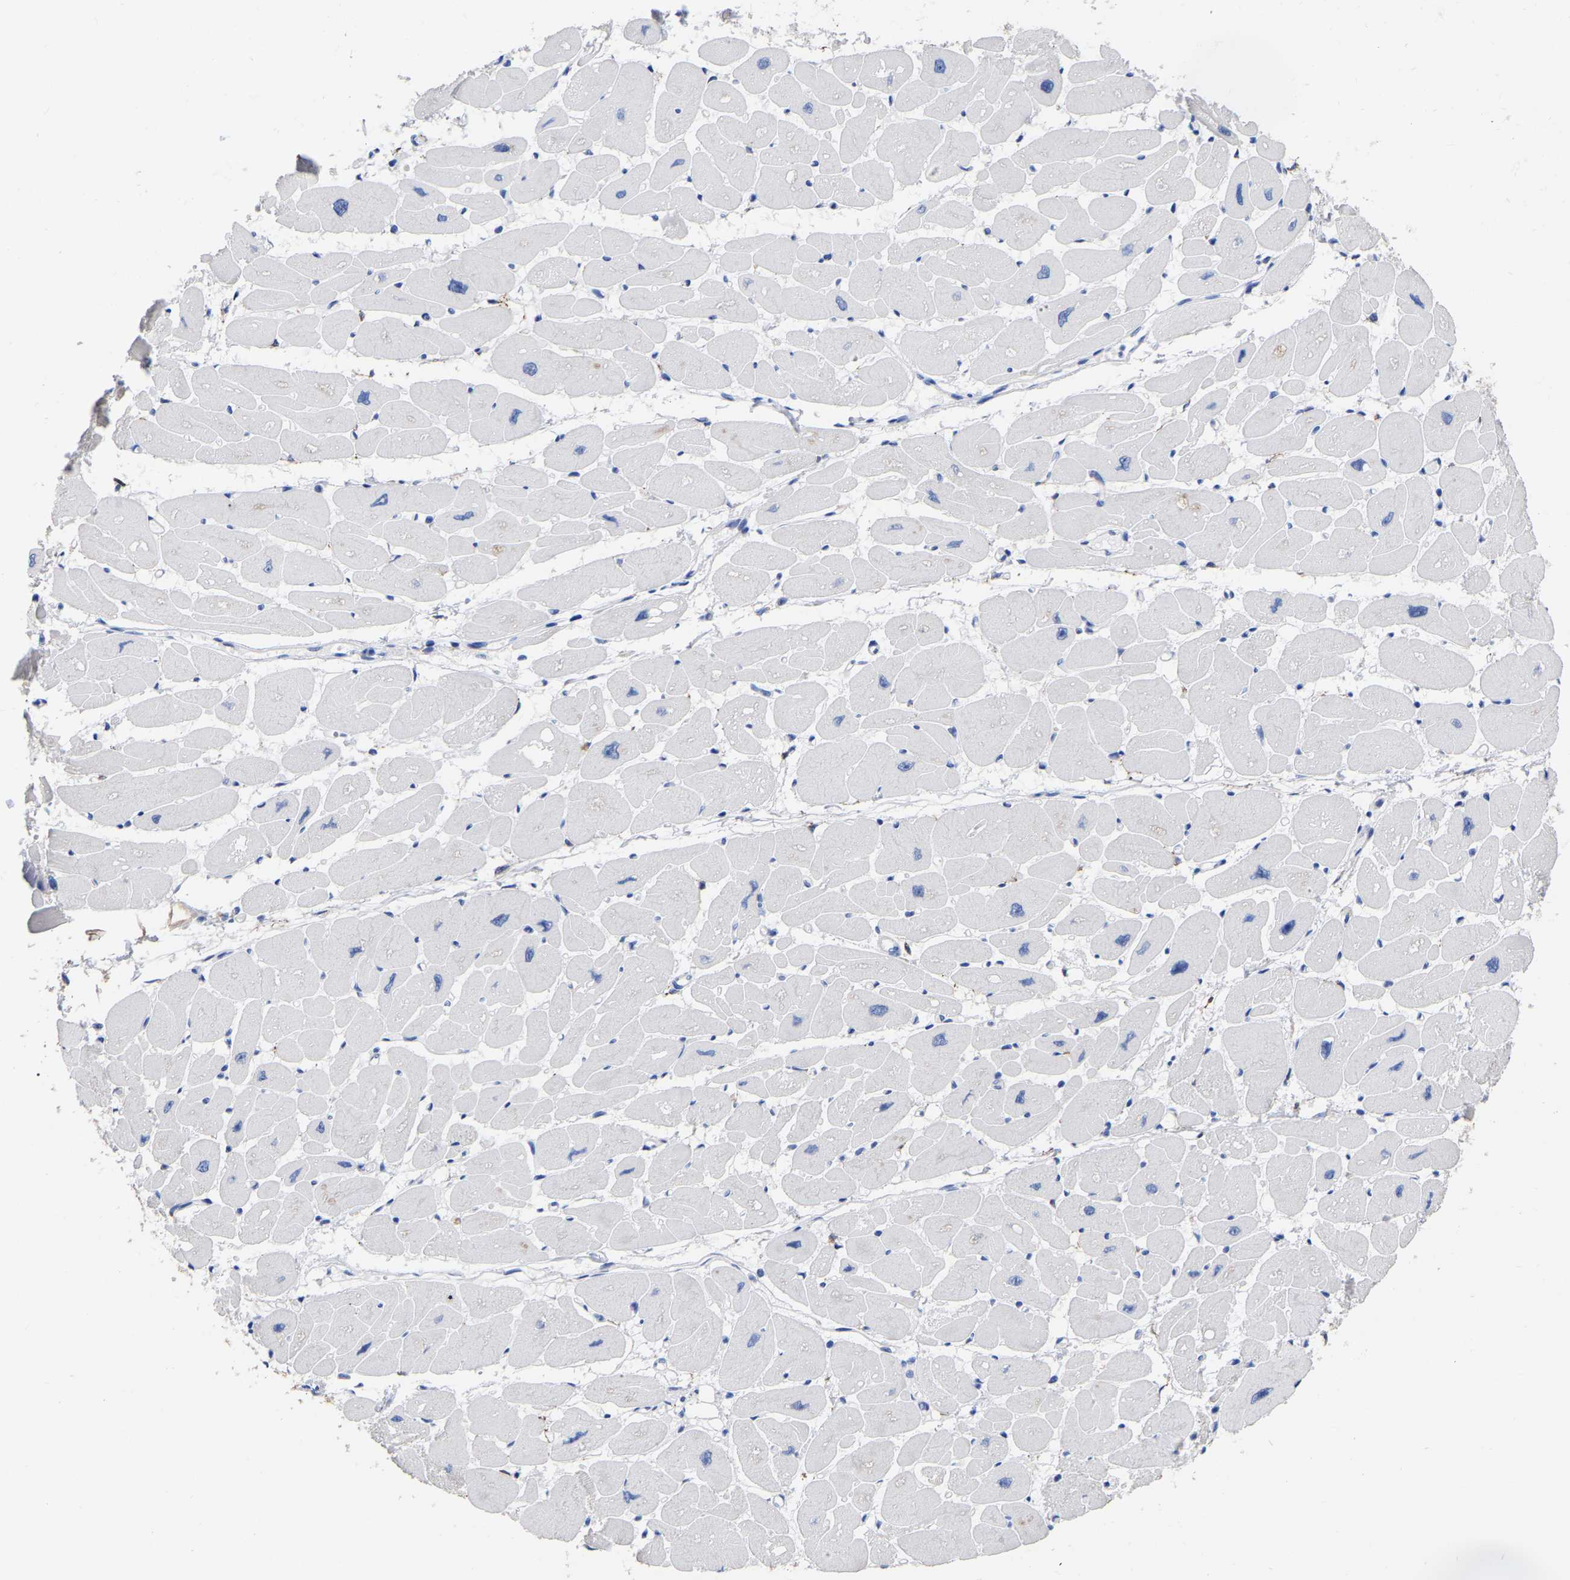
{"staining": {"intensity": "negative", "quantity": "none", "location": "none"}, "tissue": "heart muscle", "cell_type": "Cardiomyocytes", "image_type": "normal", "snomed": [{"axis": "morphology", "description": "Normal tissue, NOS"}, {"axis": "topography", "description": "Heart"}], "caption": "Cardiomyocytes are negative for protein expression in unremarkable human heart muscle.", "gene": "ANXA13", "patient": {"sex": "female", "age": 54}}